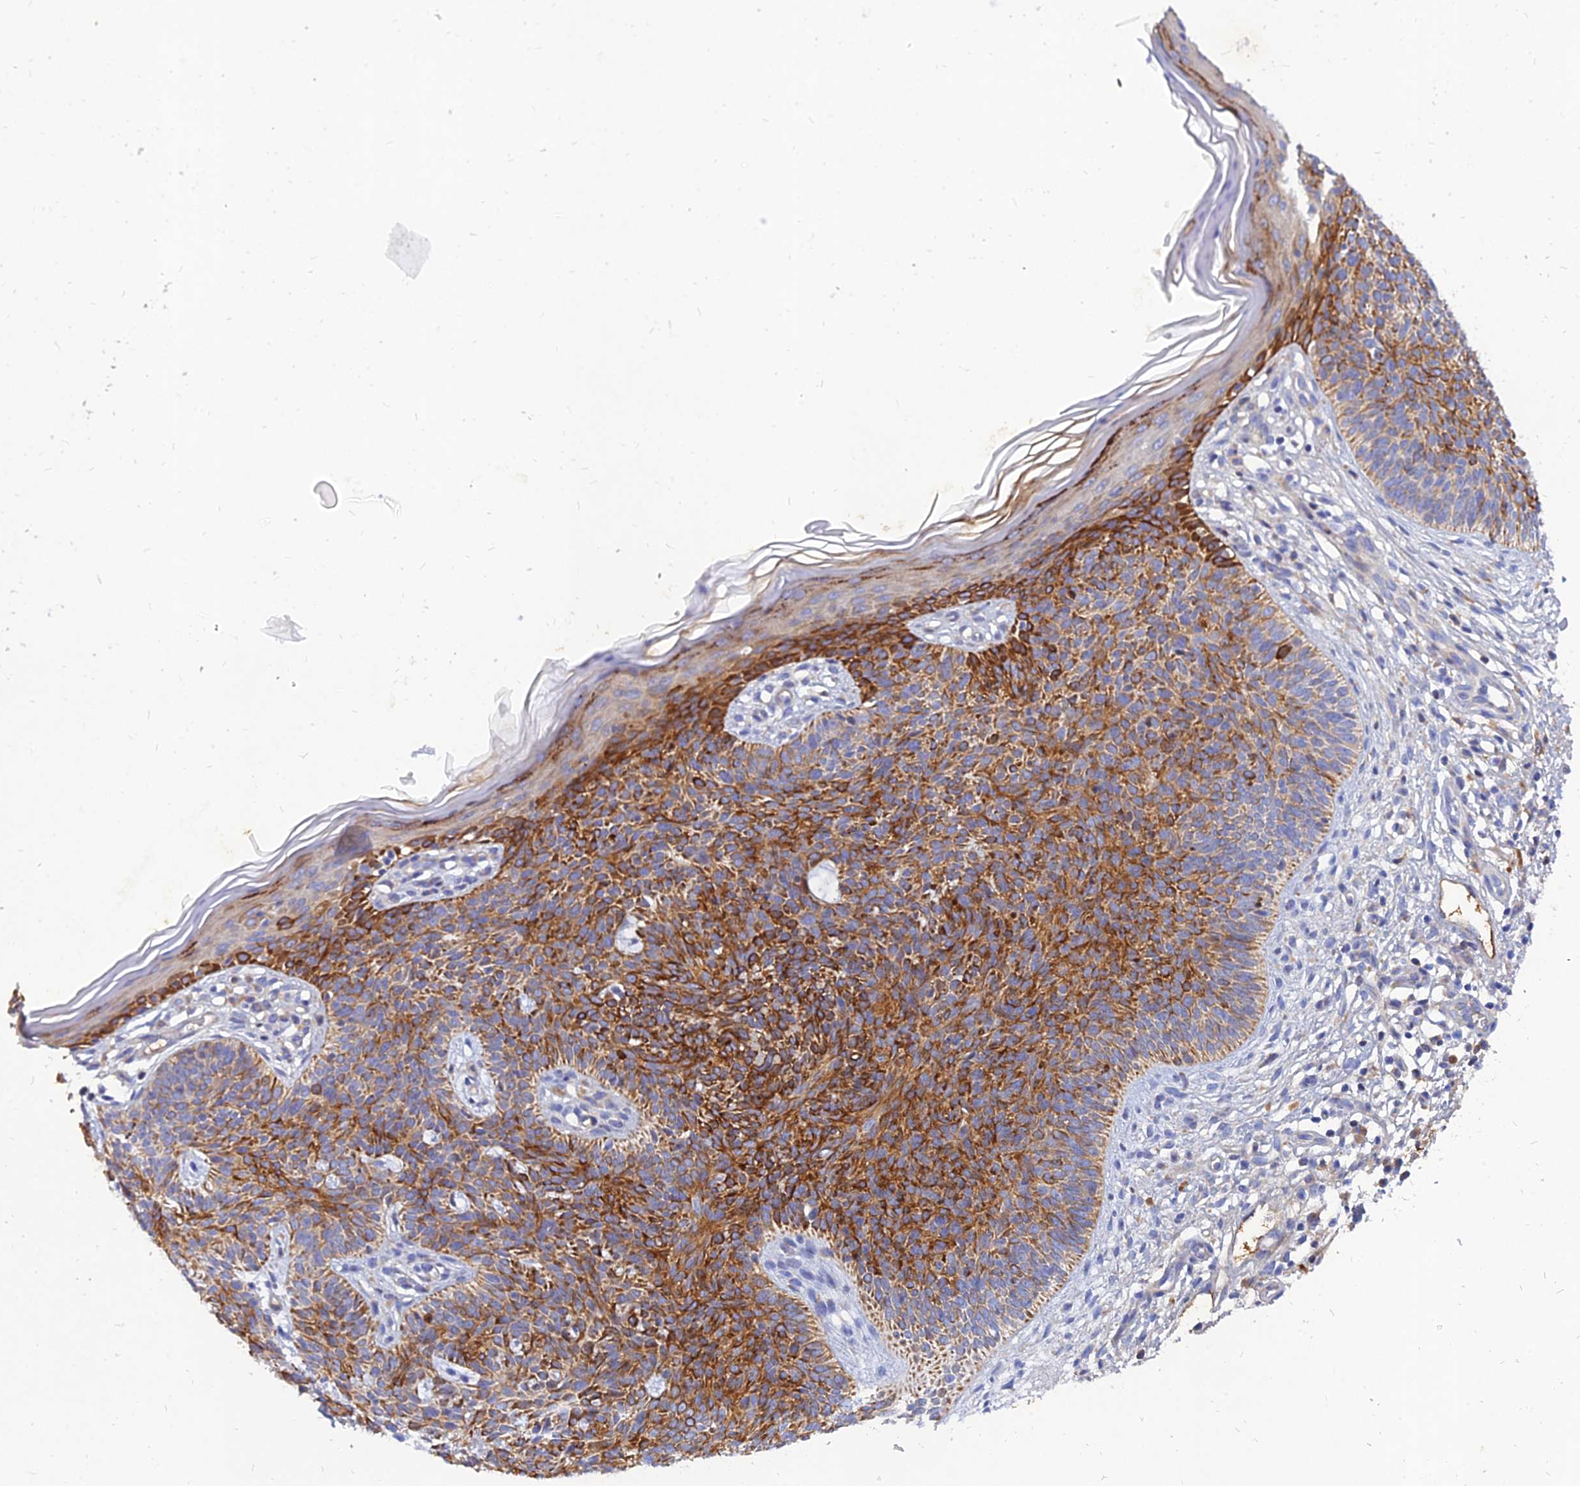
{"staining": {"intensity": "strong", "quantity": "25%-75%", "location": "cytoplasmic/membranous"}, "tissue": "skin cancer", "cell_type": "Tumor cells", "image_type": "cancer", "snomed": [{"axis": "morphology", "description": "Basal cell carcinoma"}, {"axis": "topography", "description": "Skin"}], "caption": "High-power microscopy captured an IHC histopathology image of basal cell carcinoma (skin), revealing strong cytoplasmic/membranous expression in about 25%-75% of tumor cells.", "gene": "MROH1", "patient": {"sex": "female", "age": 66}}